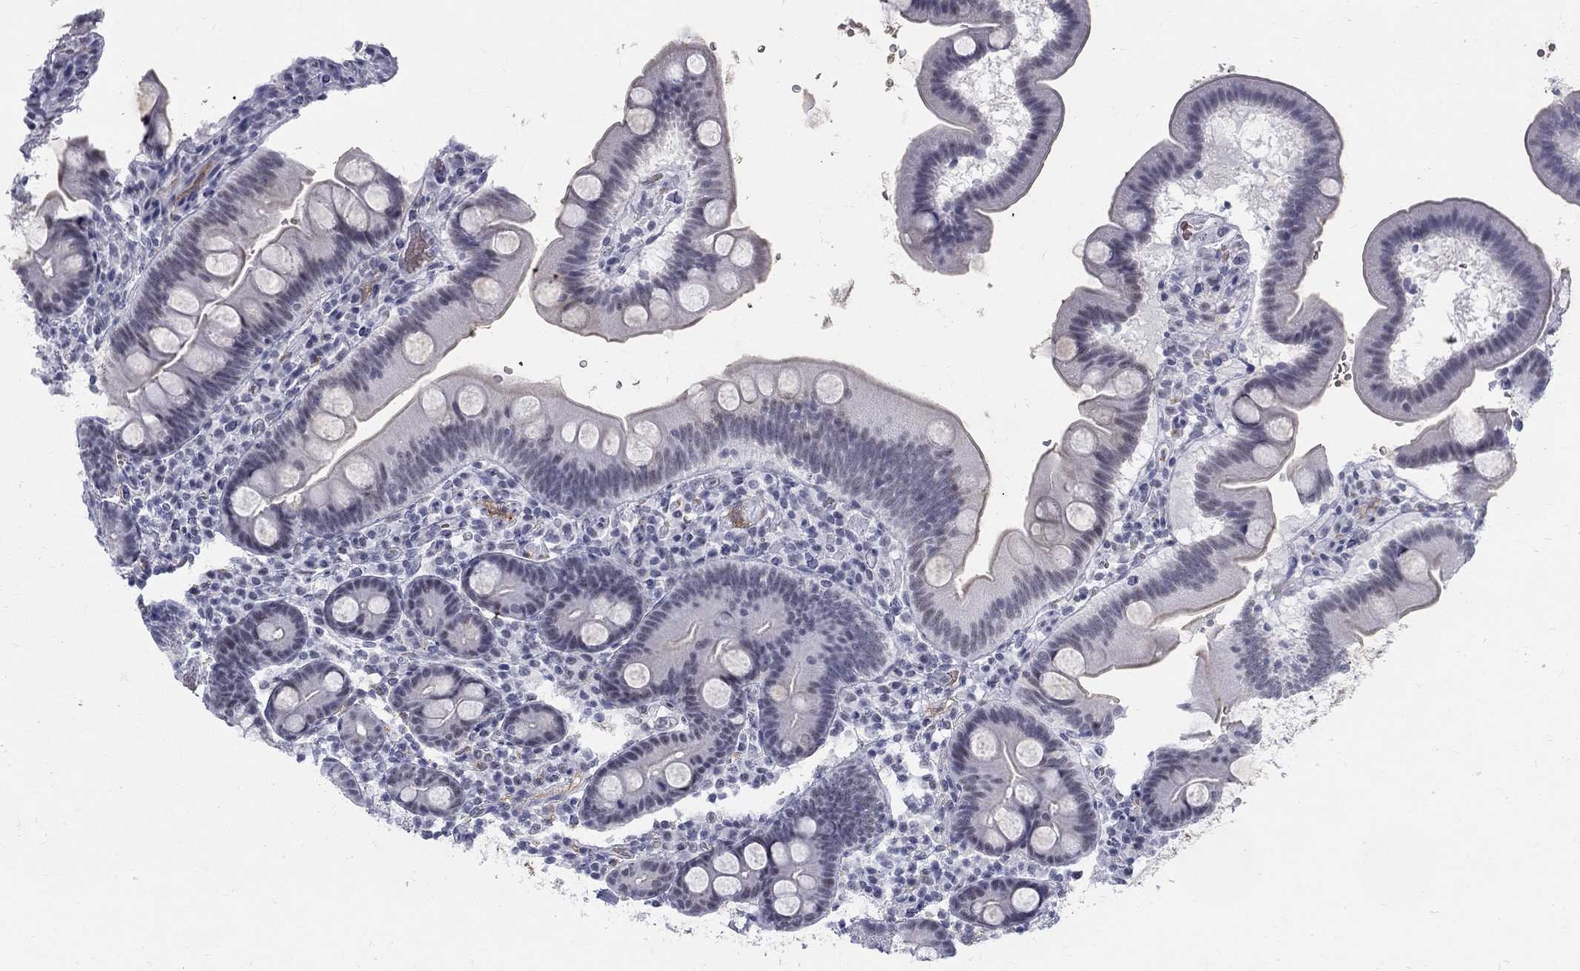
{"staining": {"intensity": "negative", "quantity": "none", "location": "none"}, "tissue": "duodenum", "cell_type": "Glandular cells", "image_type": "normal", "snomed": [{"axis": "morphology", "description": "Normal tissue, NOS"}, {"axis": "topography", "description": "Duodenum"}], "caption": "Immunohistochemical staining of unremarkable duodenum demonstrates no significant staining in glandular cells.", "gene": "DMTN", "patient": {"sex": "male", "age": 59}}